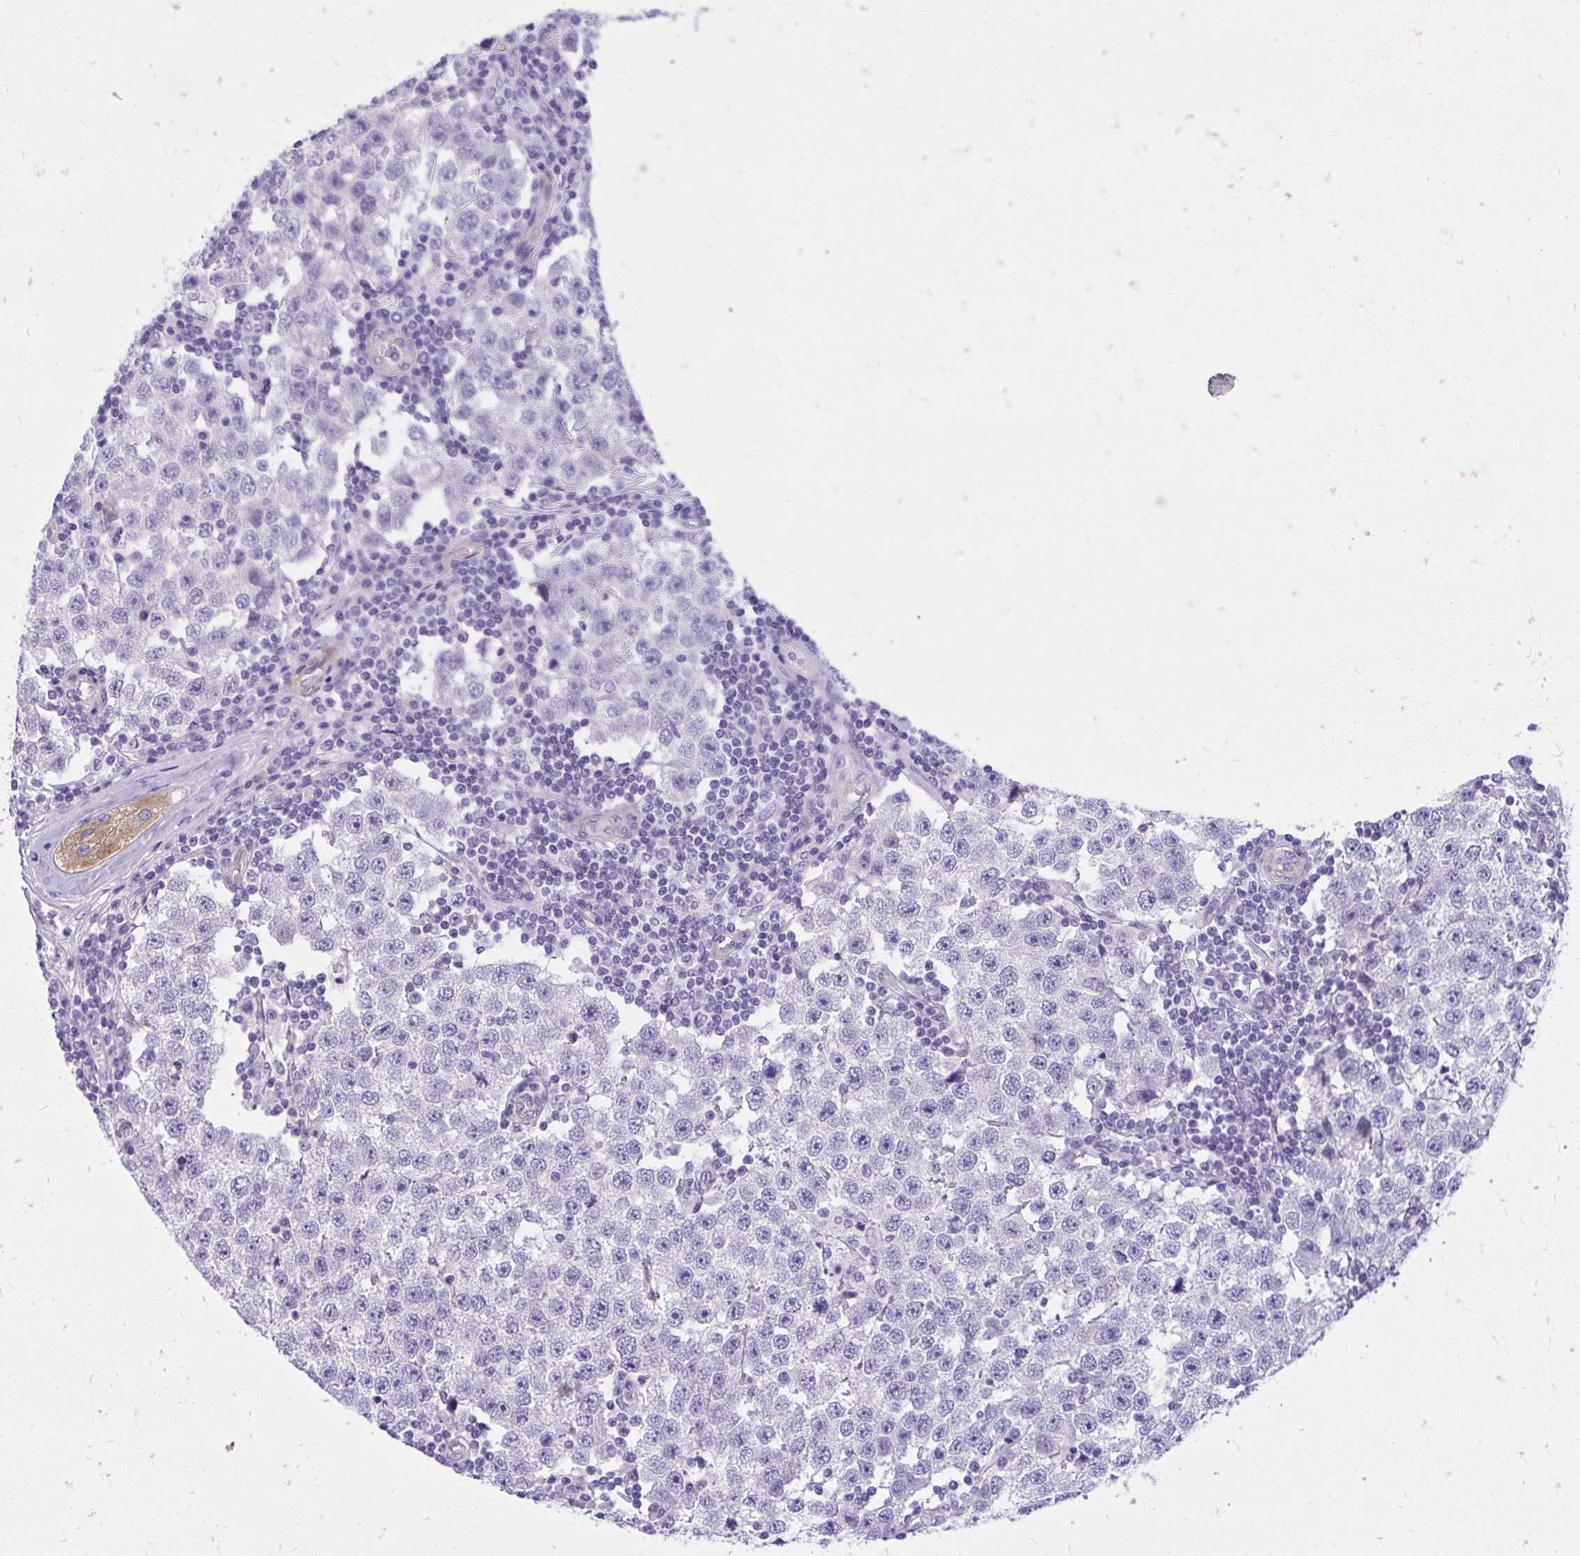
{"staining": {"intensity": "negative", "quantity": "none", "location": "none"}, "tissue": "testis cancer", "cell_type": "Tumor cells", "image_type": "cancer", "snomed": [{"axis": "morphology", "description": "Seminoma, NOS"}, {"axis": "topography", "description": "Testis"}], "caption": "Immunohistochemical staining of testis cancer (seminoma) demonstrates no significant staining in tumor cells. Nuclei are stained in blue.", "gene": "ADAMTSL1", "patient": {"sex": "male", "age": 34}}